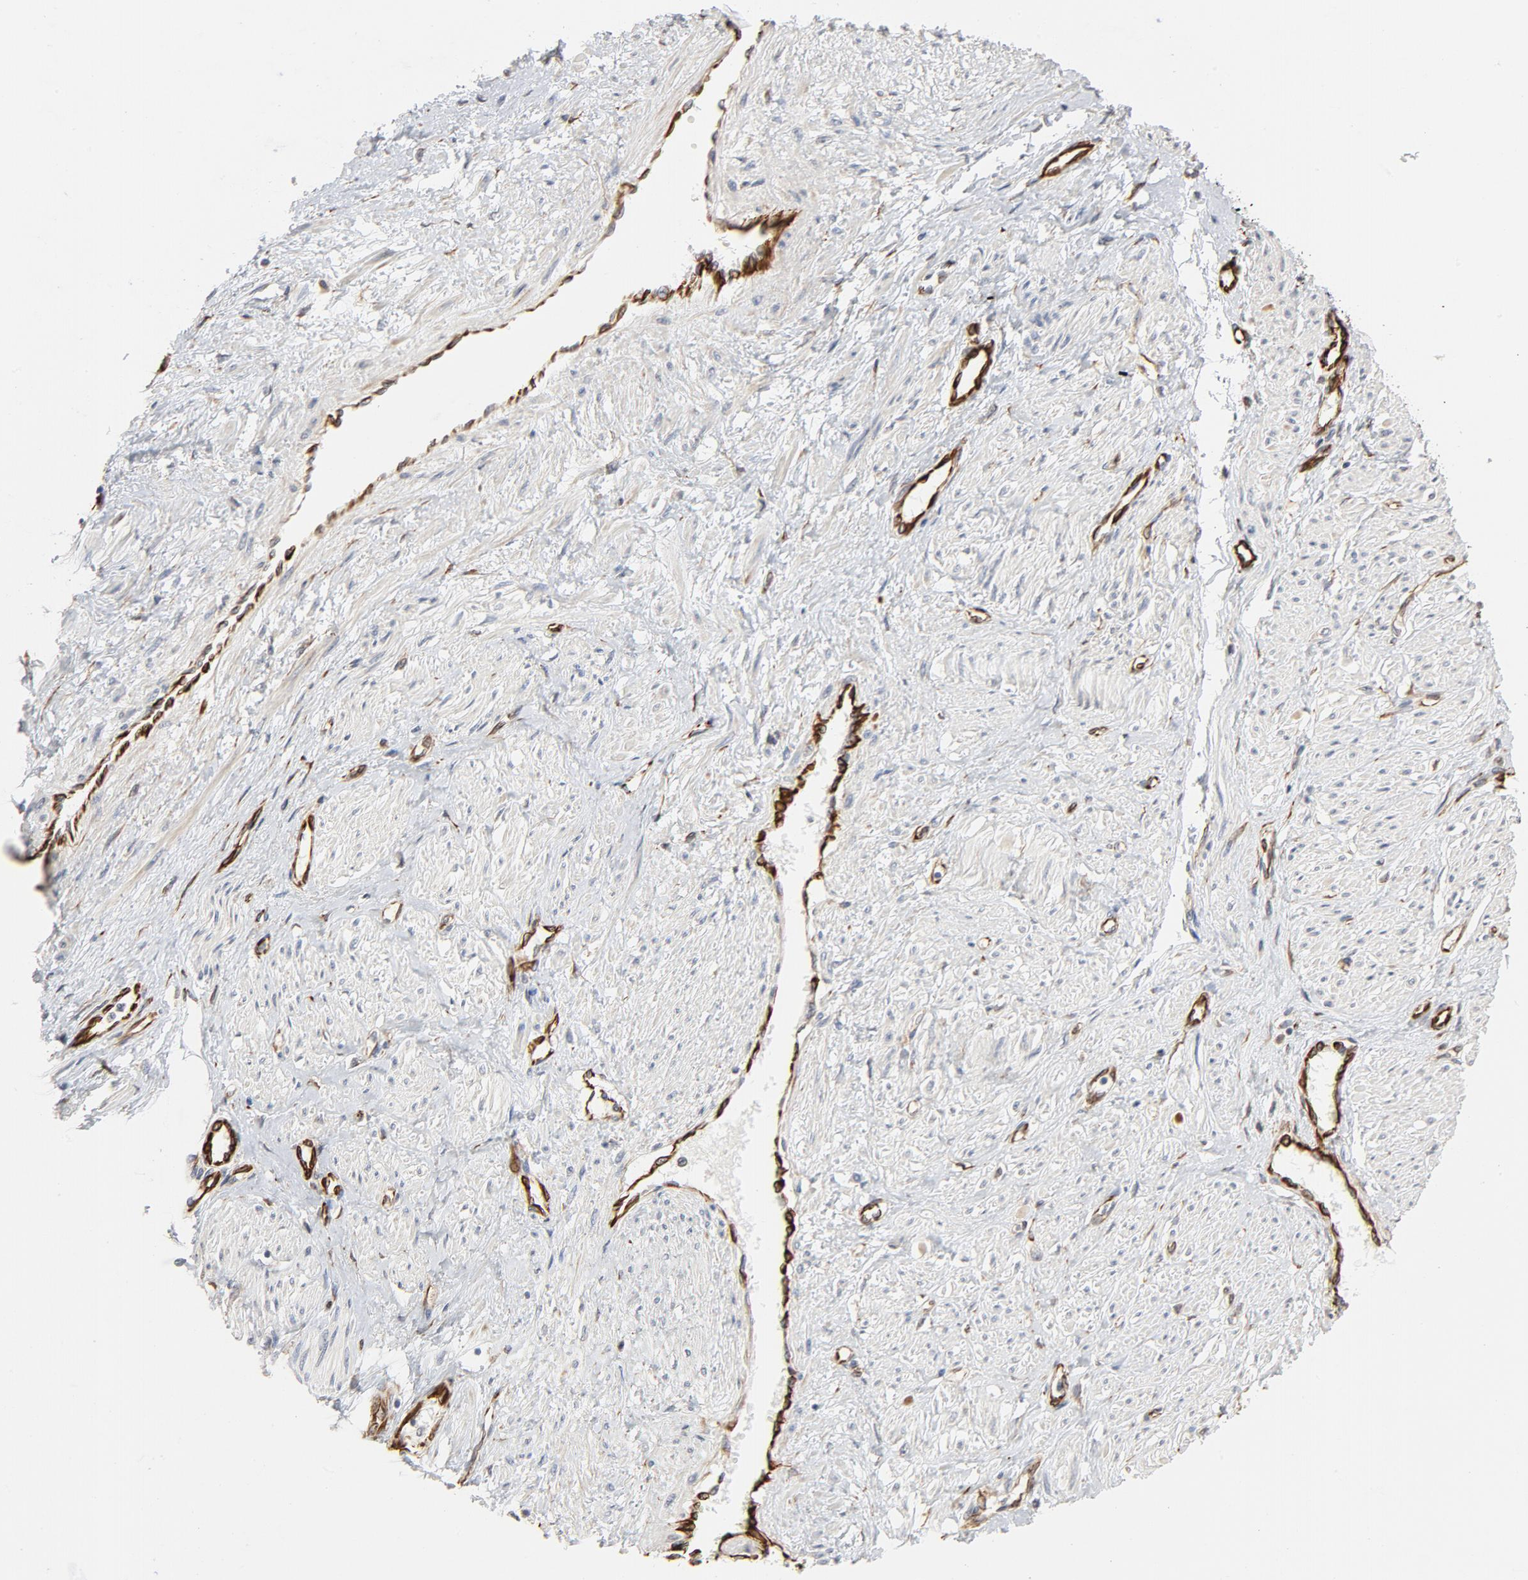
{"staining": {"intensity": "weak", "quantity": "<25%", "location": "cytoplasmic/membranous"}, "tissue": "smooth muscle", "cell_type": "Smooth muscle cells", "image_type": "normal", "snomed": [{"axis": "morphology", "description": "Normal tissue, NOS"}, {"axis": "topography", "description": "Smooth muscle"}, {"axis": "topography", "description": "Uterus"}], "caption": "This is a histopathology image of immunohistochemistry staining of normal smooth muscle, which shows no positivity in smooth muscle cells. (Immunohistochemistry, brightfield microscopy, high magnification).", "gene": "FAM118A", "patient": {"sex": "female", "age": 39}}